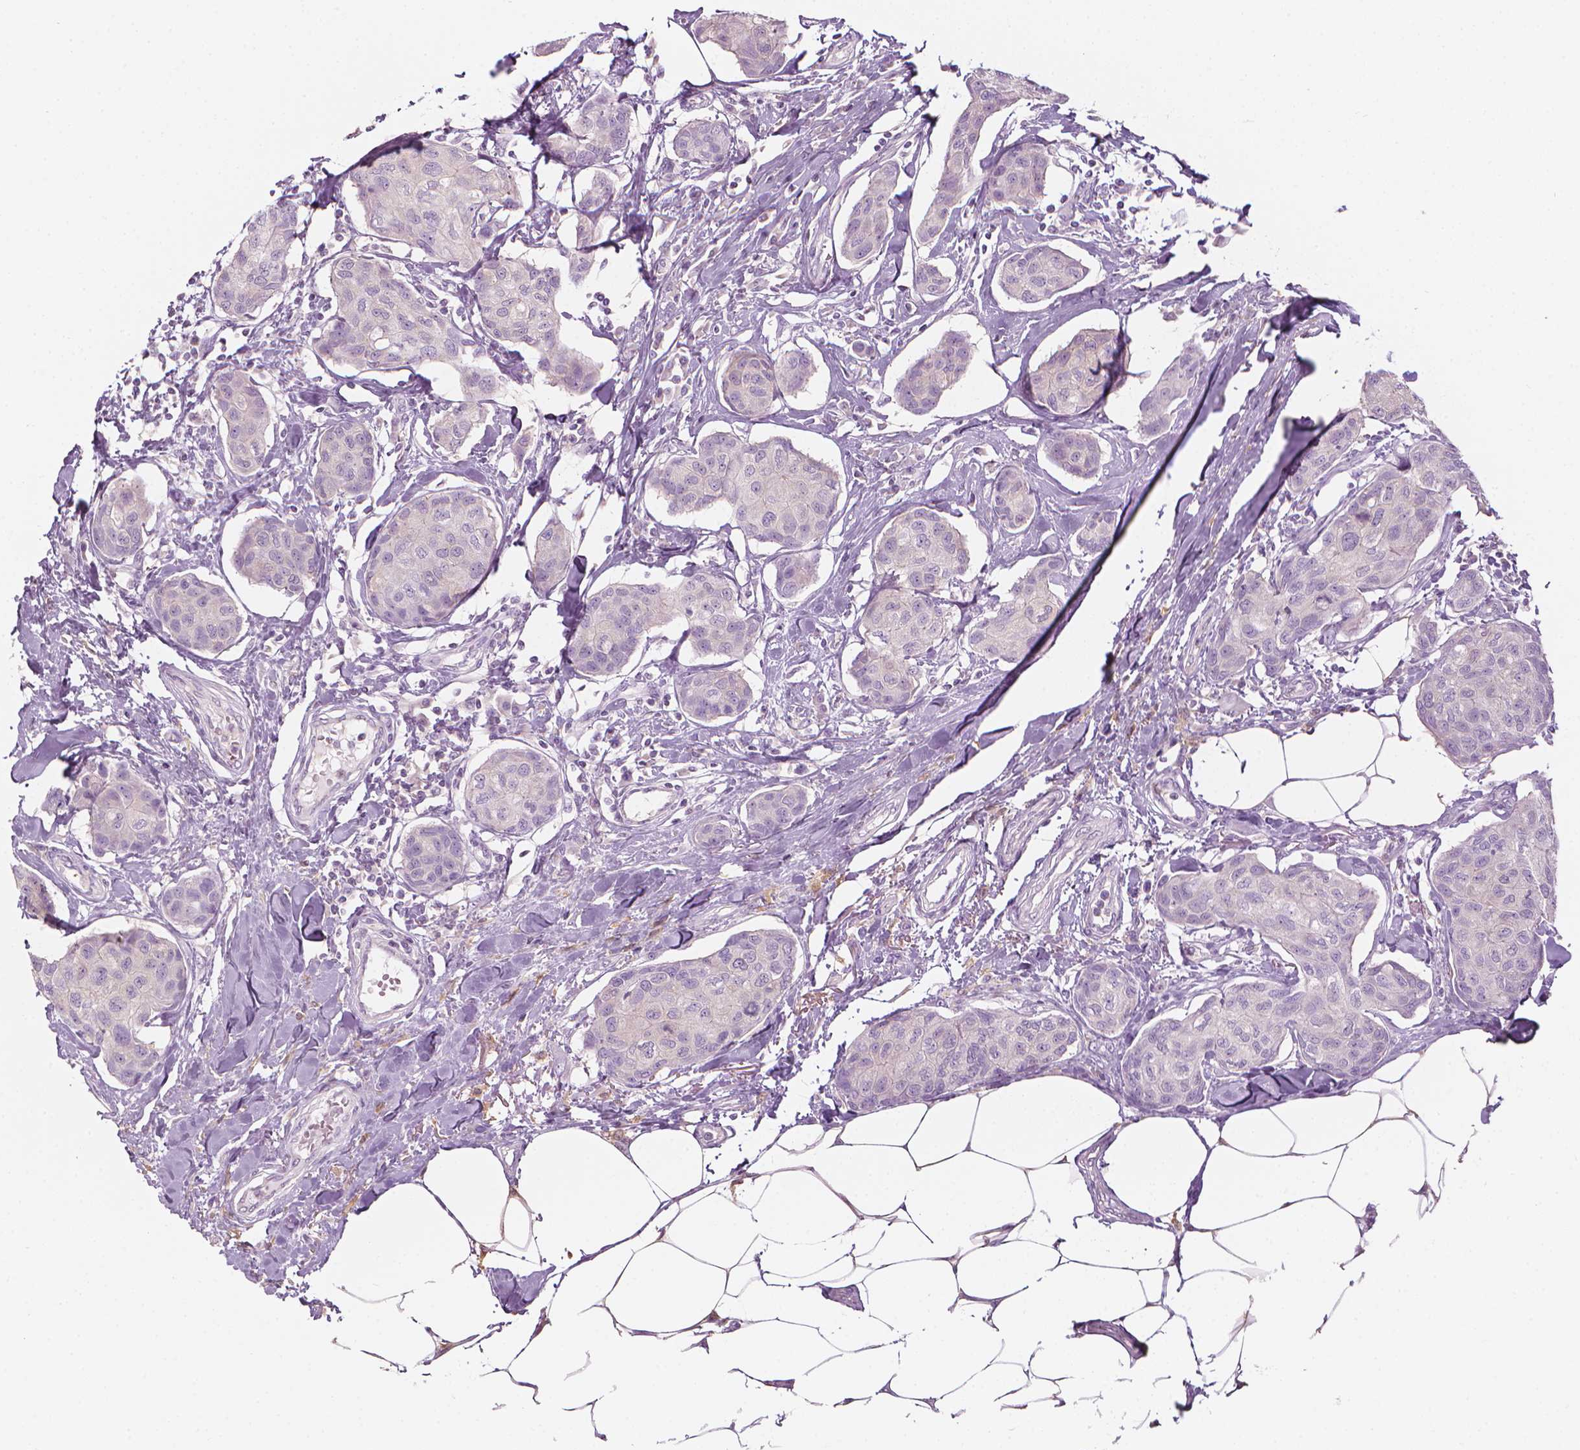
{"staining": {"intensity": "negative", "quantity": "none", "location": "none"}, "tissue": "breast cancer", "cell_type": "Tumor cells", "image_type": "cancer", "snomed": [{"axis": "morphology", "description": "Duct carcinoma"}, {"axis": "topography", "description": "Breast"}], "caption": "There is no significant staining in tumor cells of breast cancer.", "gene": "SHMT1", "patient": {"sex": "female", "age": 80}}